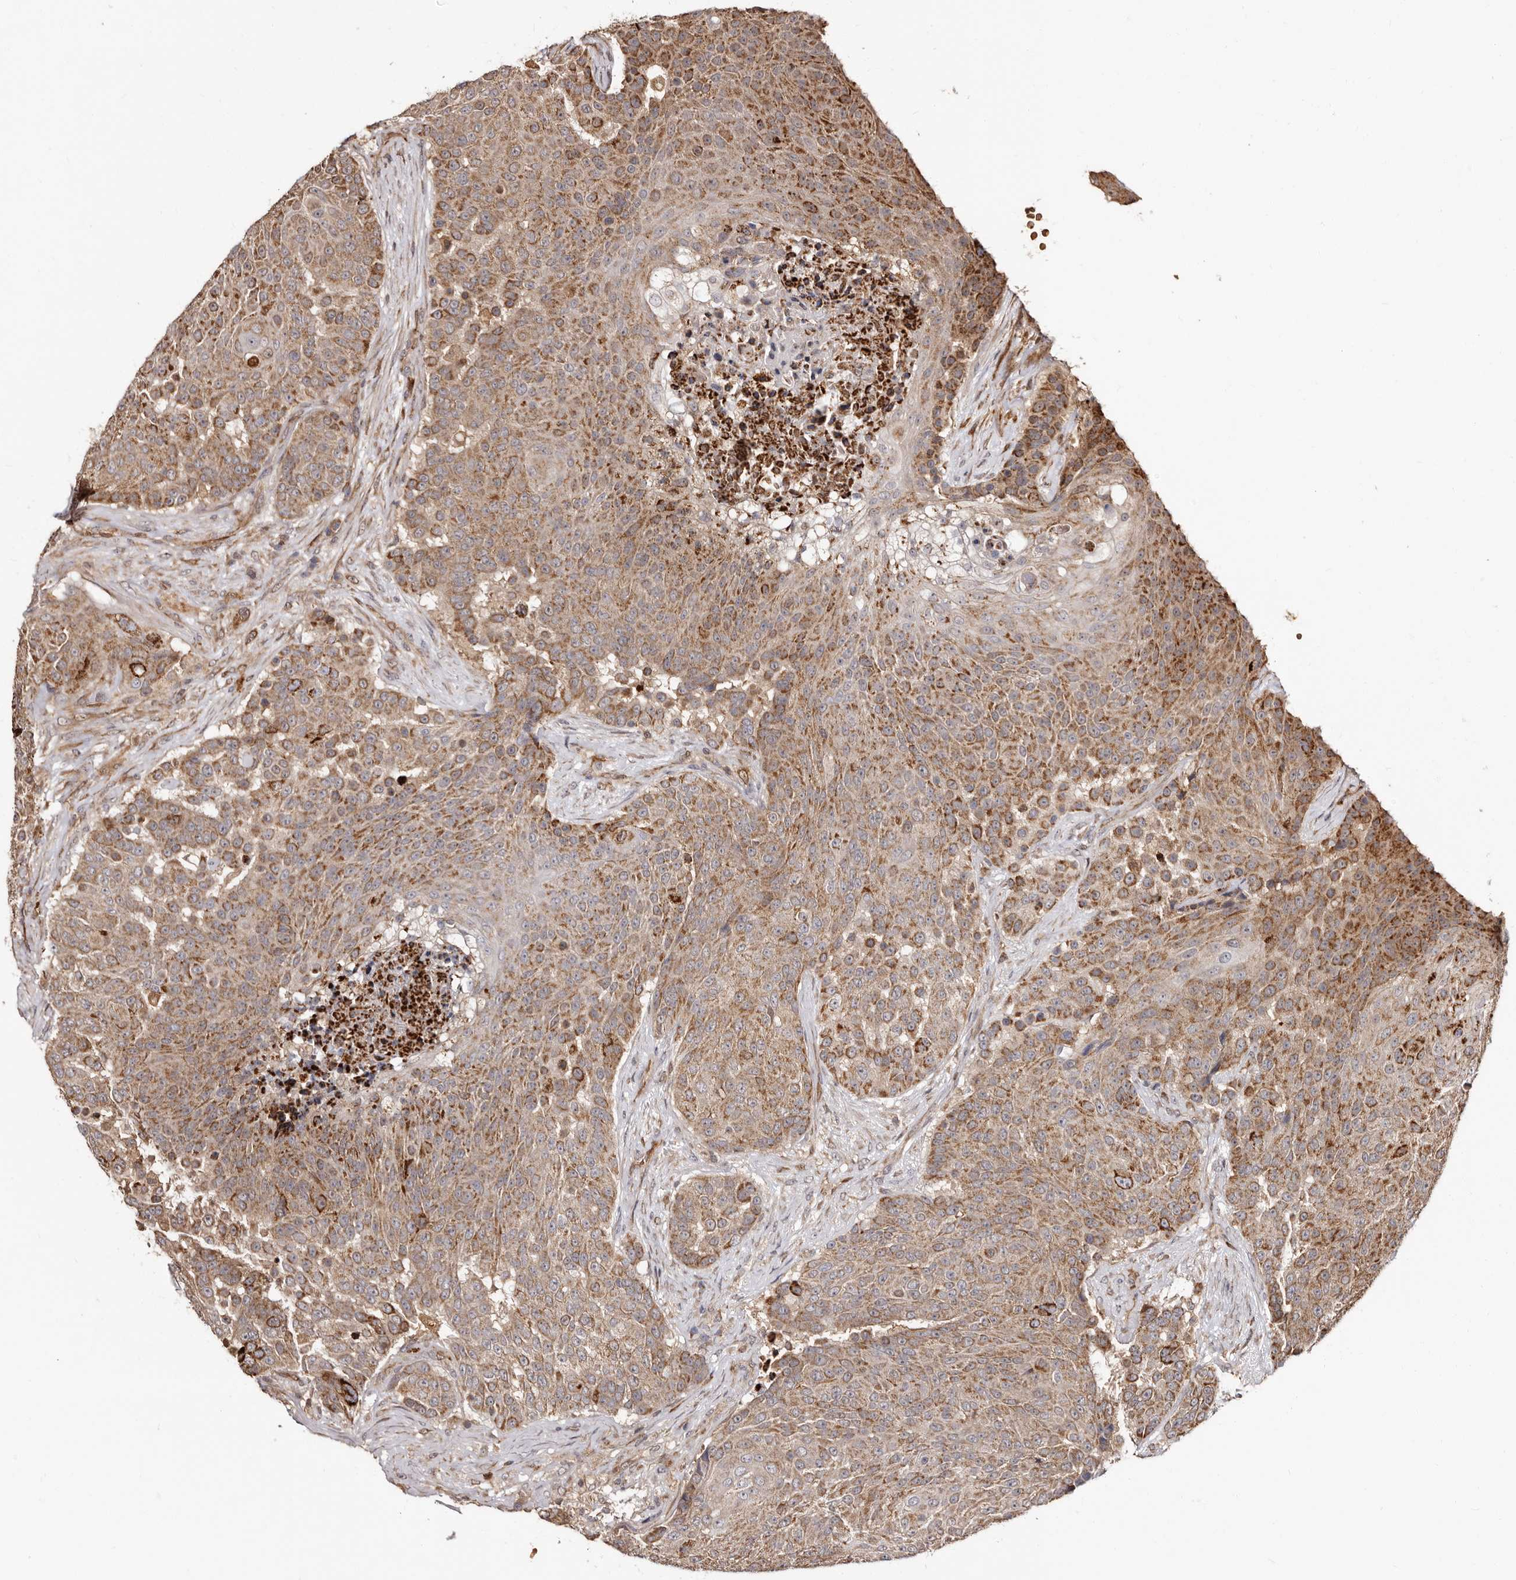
{"staining": {"intensity": "moderate", "quantity": ">75%", "location": "cytoplasmic/membranous"}, "tissue": "urothelial cancer", "cell_type": "Tumor cells", "image_type": "cancer", "snomed": [{"axis": "morphology", "description": "Urothelial carcinoma, High grade"}, {"axis": "topography", "description": "Urinary bladder"}], "caption": "Human high-grade urothelial carcinoma stained with a brown dye demonstrates moderate cytoplasmic/membranous positive positivity in approximately >75% of tumor cells.", "gene": "BAX", "patient": {"sex": "female", "age": 63}}